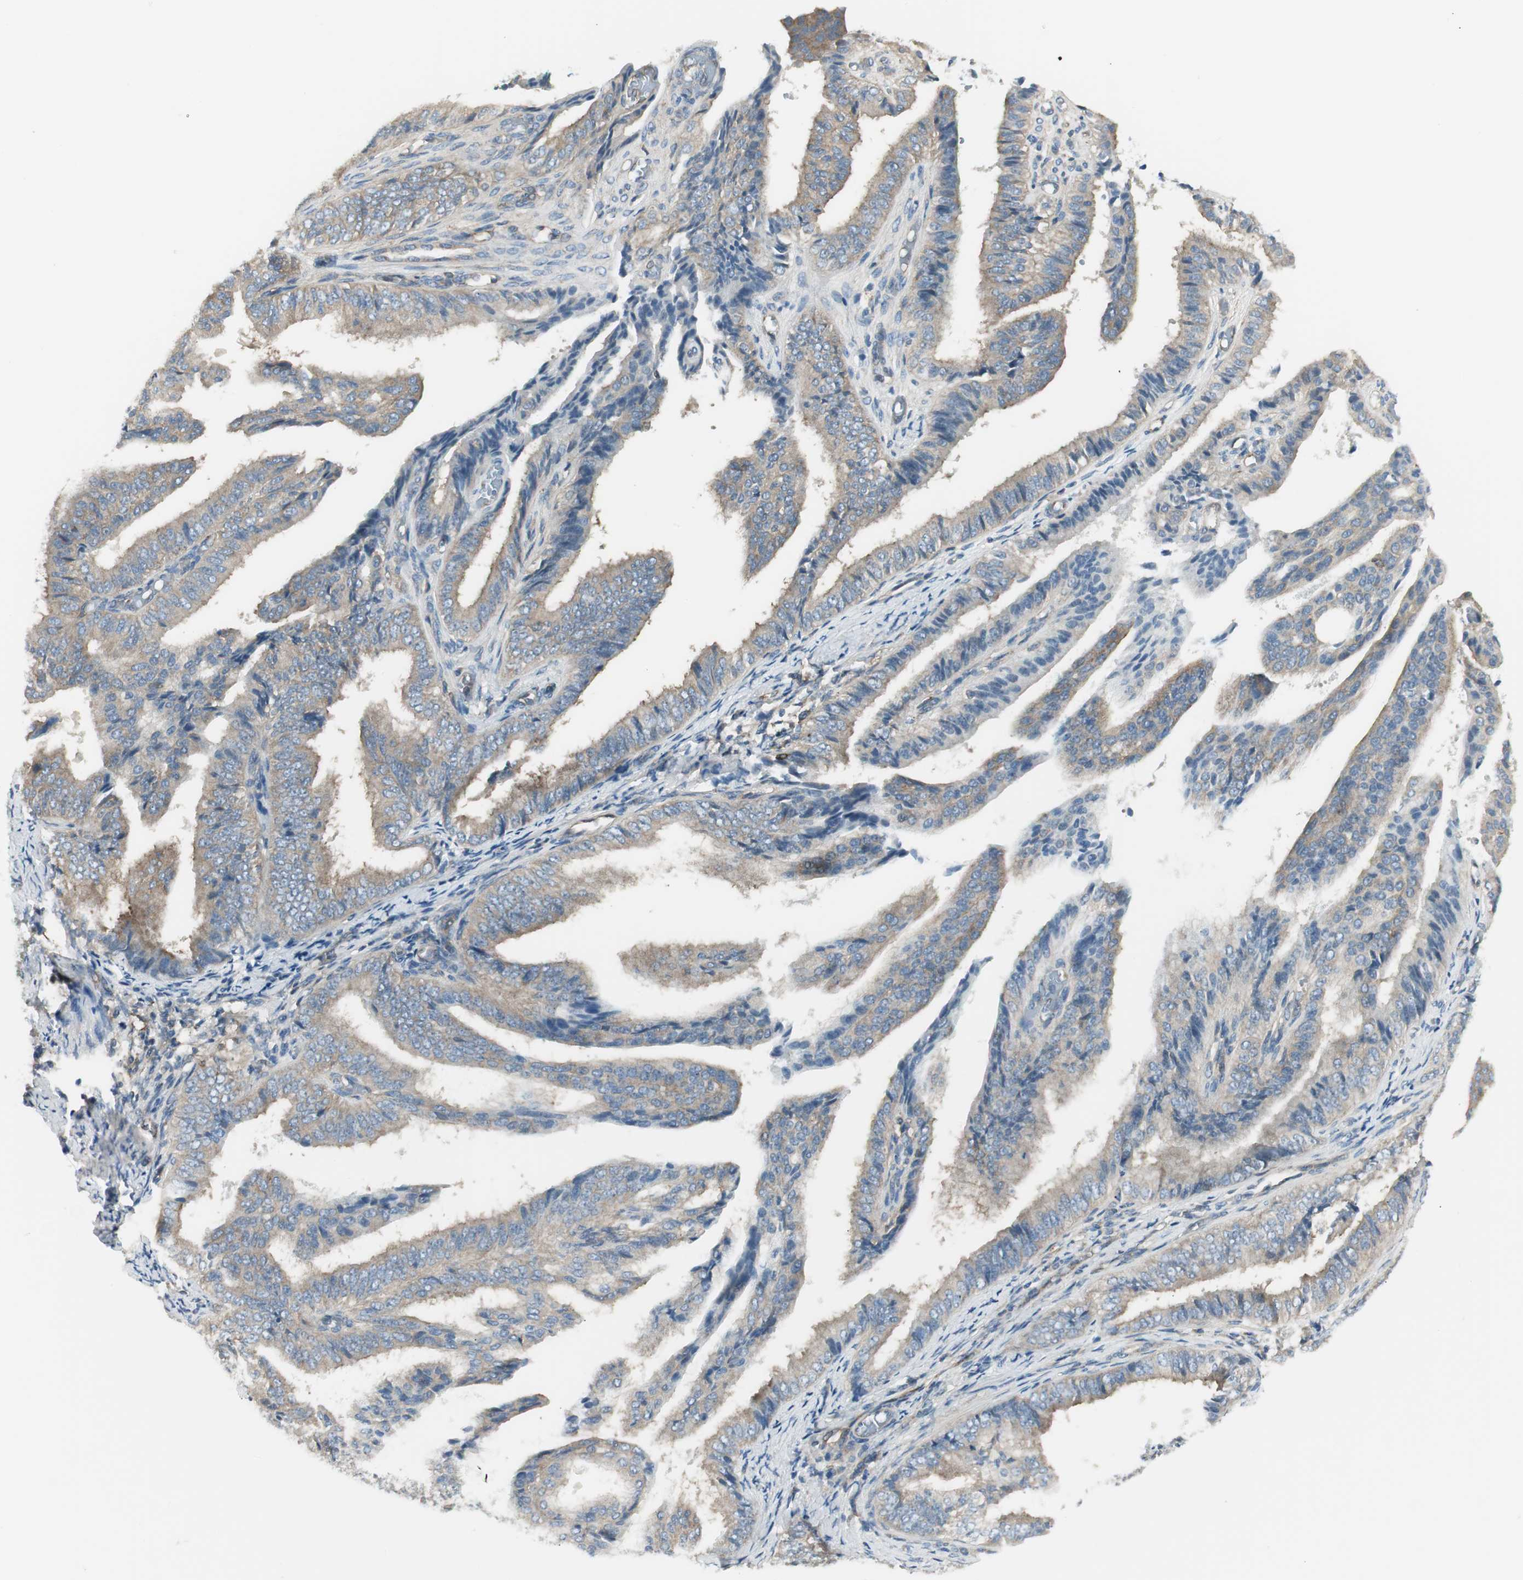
{"staining": {"intensity": "weak", "quantity": ">75%", "location": "cytoplasmic/membranous"}, "tissue": "endometrial cancer", "cell_type": "Tumor cells", "image_type": "cancer", "snomed": [{"axis": "morphology", "description": "Adenocarcinoma, NOS"}, {"axis": "topography", "description": "Endometrium"}], "caption": "A high-resolution micrograph shows immunohistochemistry staining of adenocarcinoma (endometrial), which shows weak cytoplasmic/membranous staining in about >75% of tumor cells.", "gene": "AGFG1", "patient": {"sex": "female", "age": 58}}